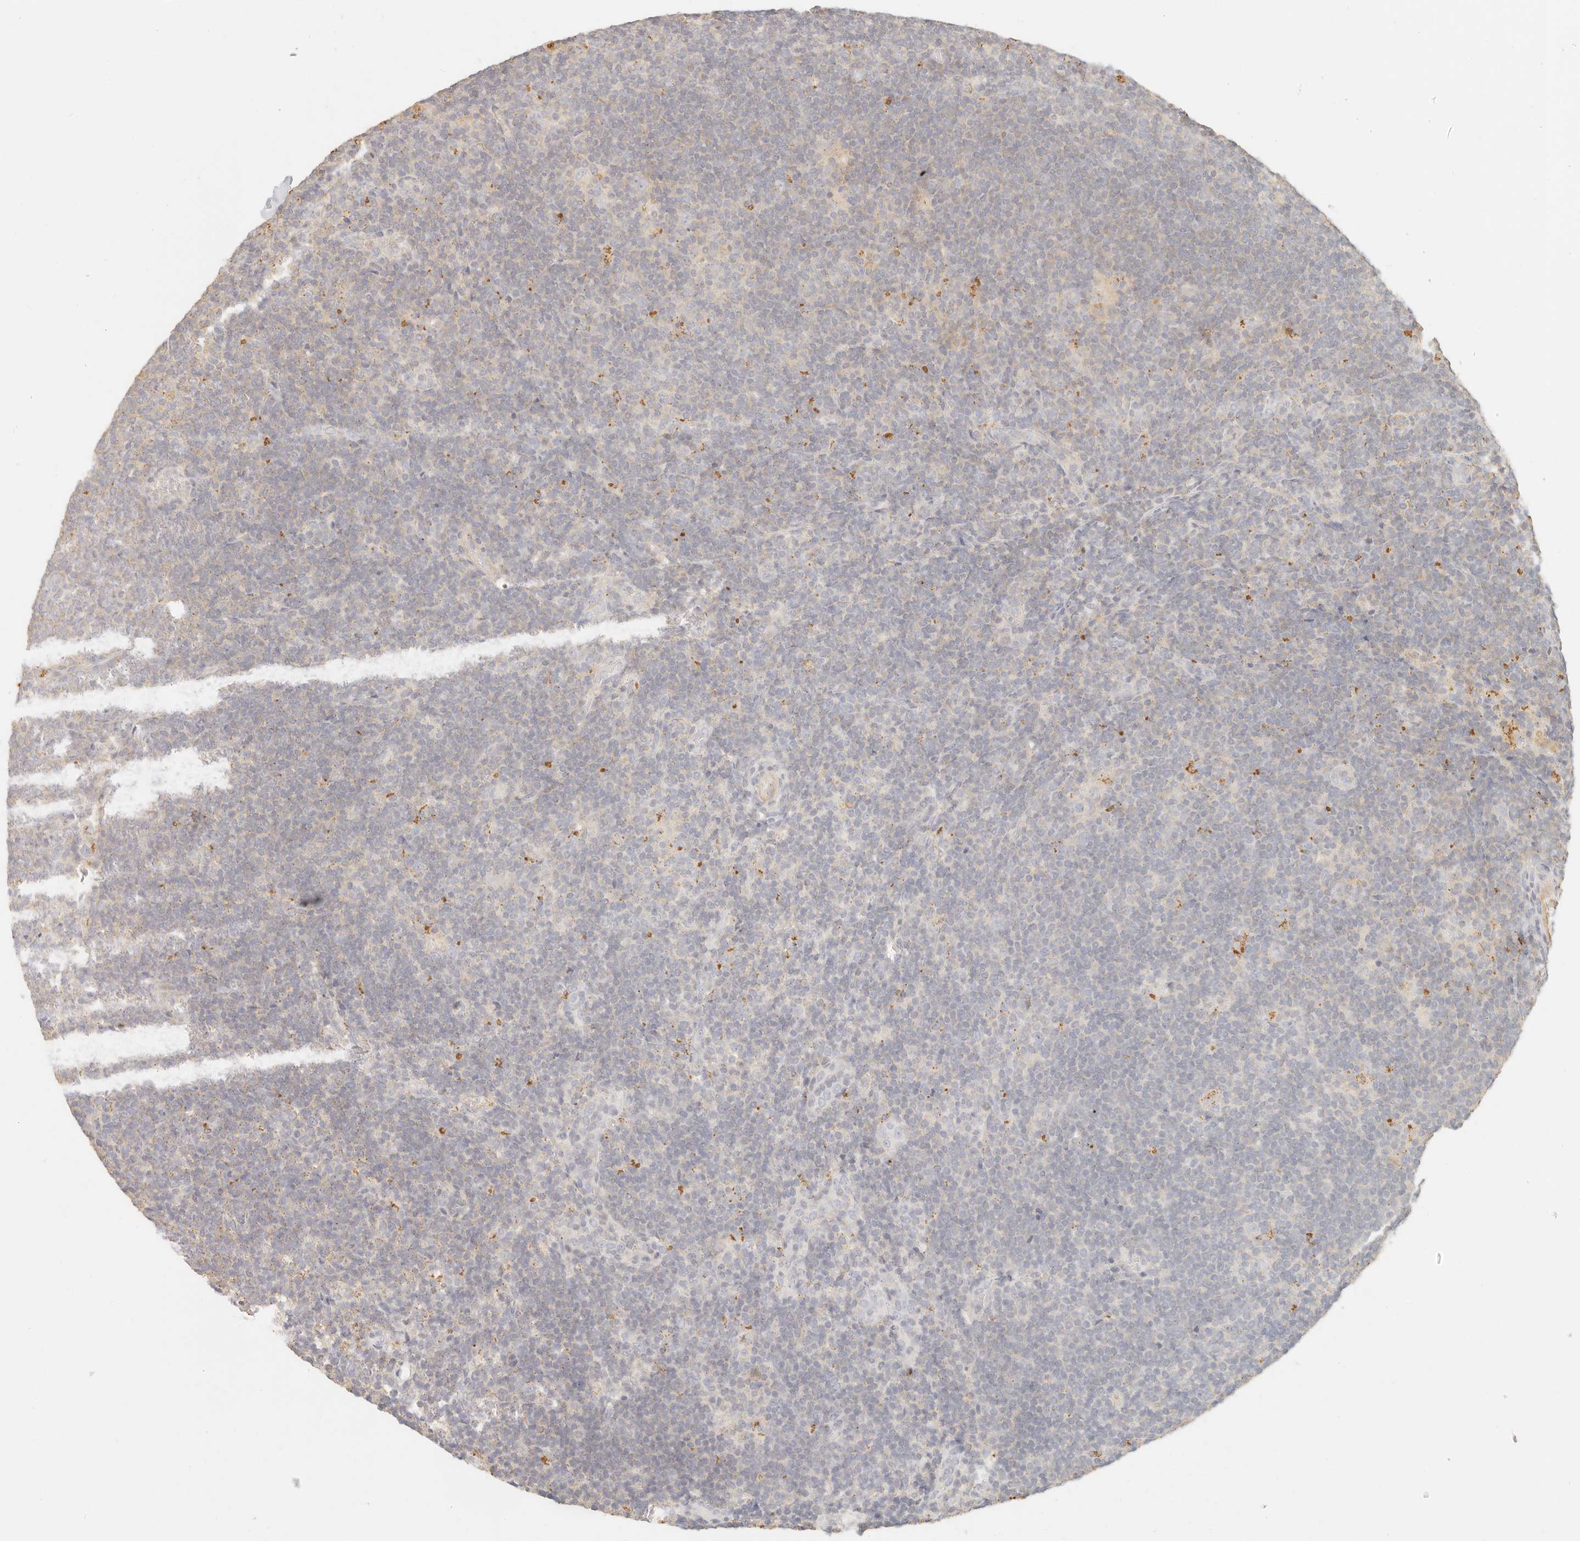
{"staining": {"intensity": "negative", "quantity": "none", "location": "none"}, "tissue": "lymphoma", "cell_type": "Tumor cells", "image_type": "cancer", "snomed": [{"axis": "morphology", "description": "Hodgkin's disease, NOS"}, {"axis": "topography", "description": "Lymph node"}], "caption": "Hodgkin's disease was stained to show a protein in brown. There is no significant positivity in tumor cells. (DAB (3,3'-diaminobenzidine) immunohistochemistry with hematoxylin counter stain).", "gene": "CNMD", "patient": {"sex": "female", "age": 57}}